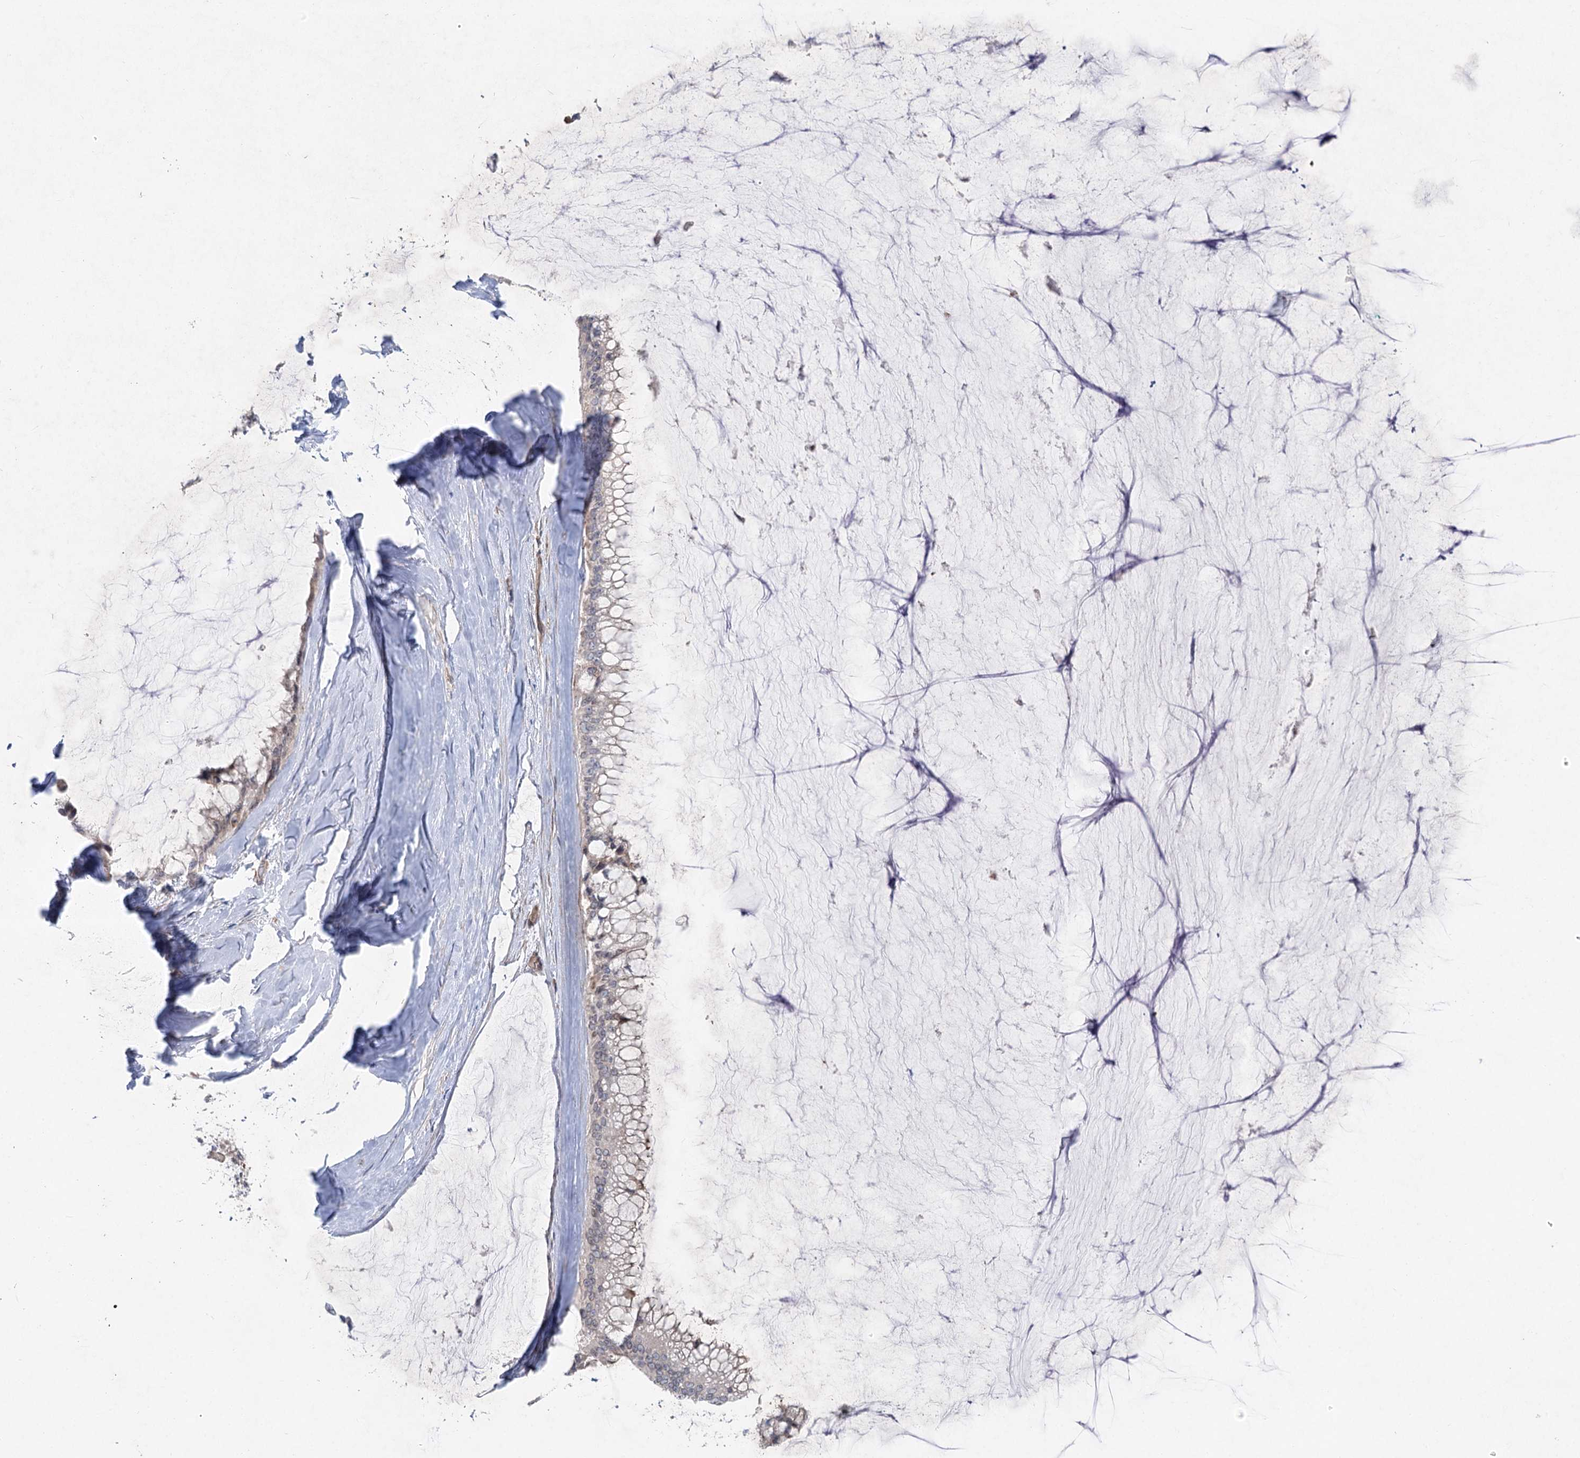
{"staining": {"intensity": "weak", "quantity": "<25%", "location": "cytoplasmic/membranous"}, "tissue": "ovarian cancer", "cell_type": "Tumor cells", "image_type": "cancer", "snomed": [{"axis": "morphology", "description": "Cystadenocarcinoma, mucinous, NOS"}, {"axis": "topography", "description": "Ovary"}], "caption": "Micrograph shows no significant protein staining in tumor cells of ovarian mucinous cystadenocarcinoma.", "gene": "SH3BP5L", "patient": {"sex": "female", "age": 39}}